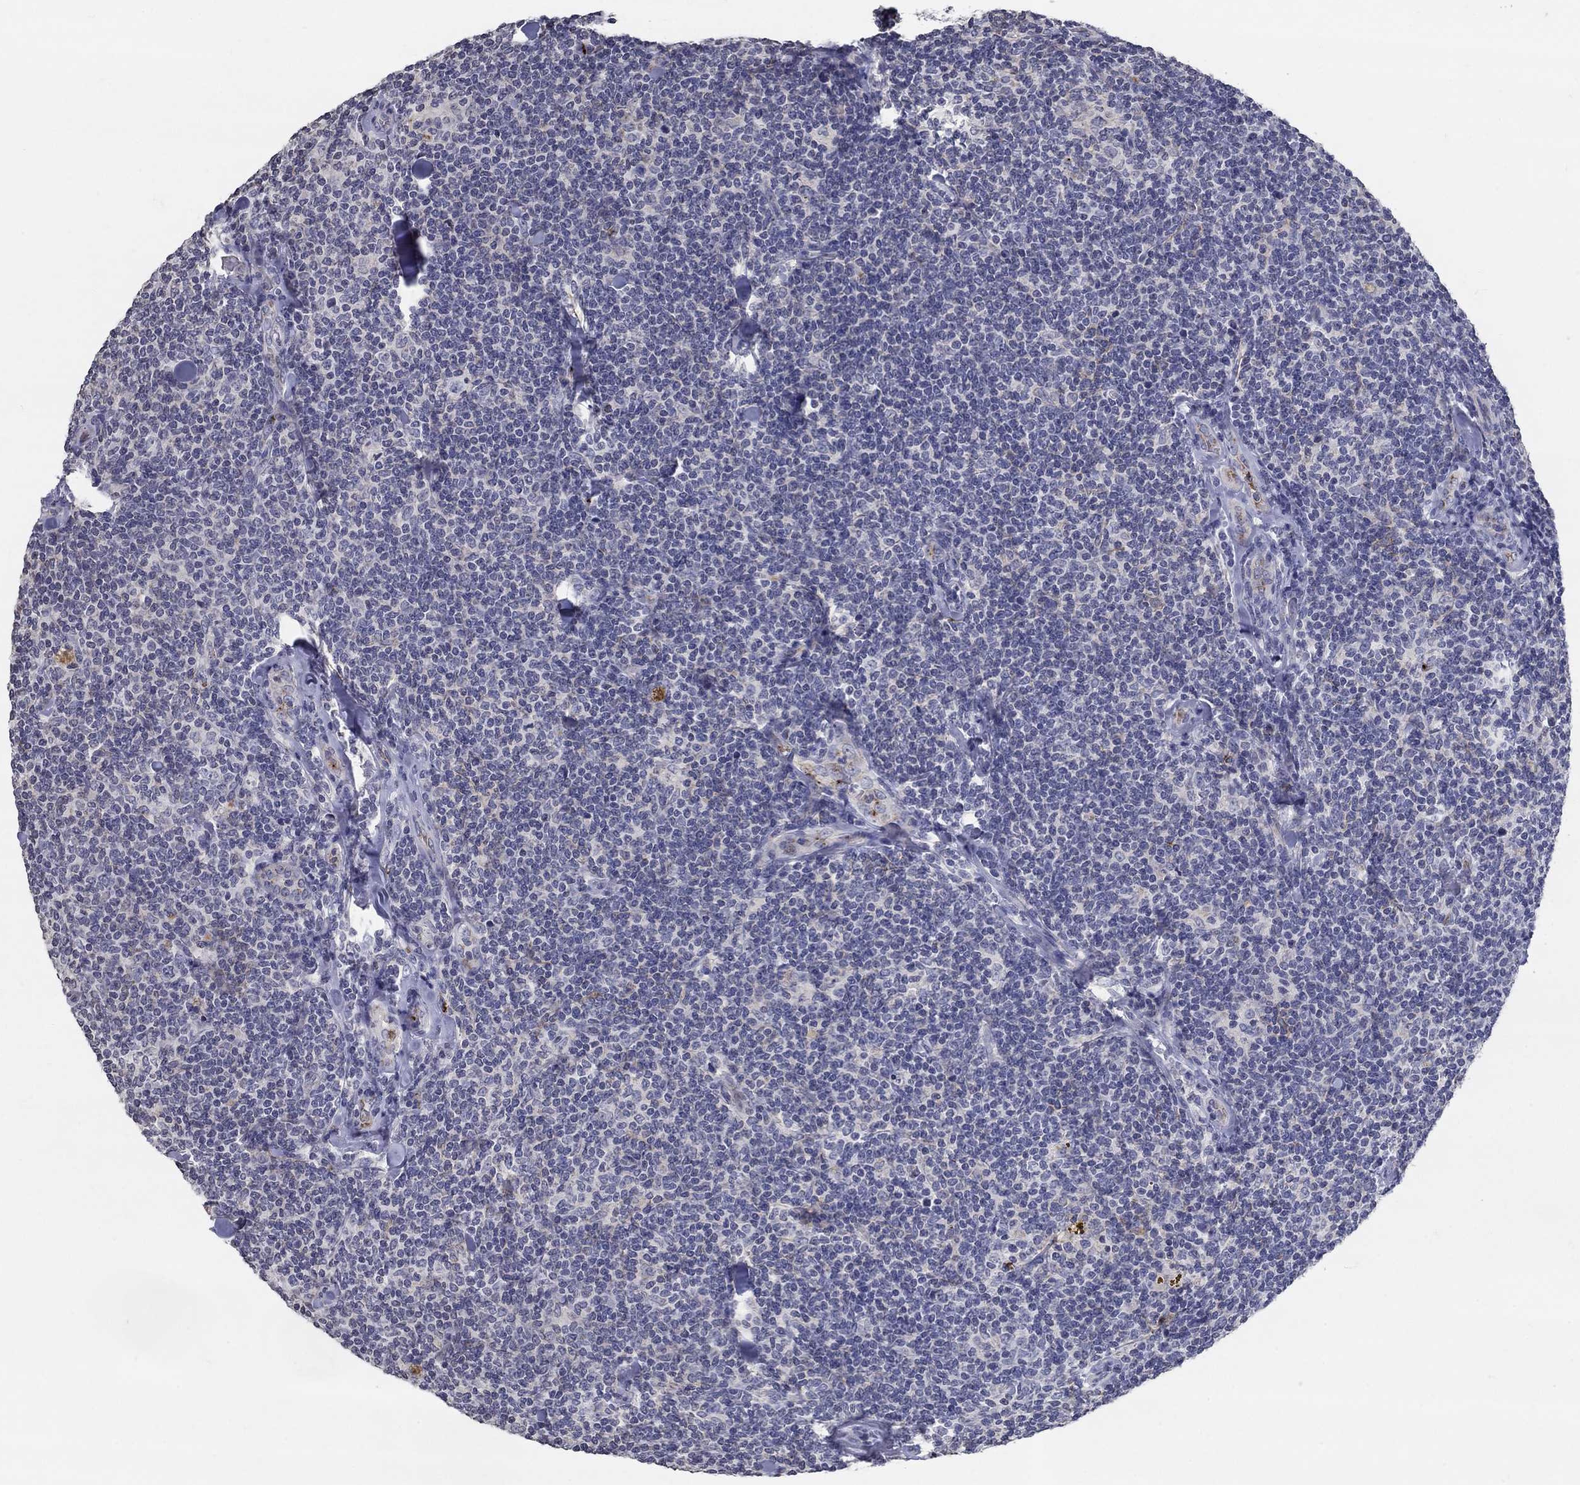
{"staining": {"intensity": "negative", "quantity": "none", "location": "none"}, "tissue": "lymphoma", "cell_type": "Tumor cells", "image_type": "cancer", "snomed": [{"axis": "morphology", "description": "Malignant lymphoma, non-Hodgkin's type, Low grade"}, {"axis": "topography", "description": "Lymph node"}], "caption": "Tumor cells show no significant staining in lymphoma.", "gene": "TINAG", "patient": {"sex": "female", "age": 56}}